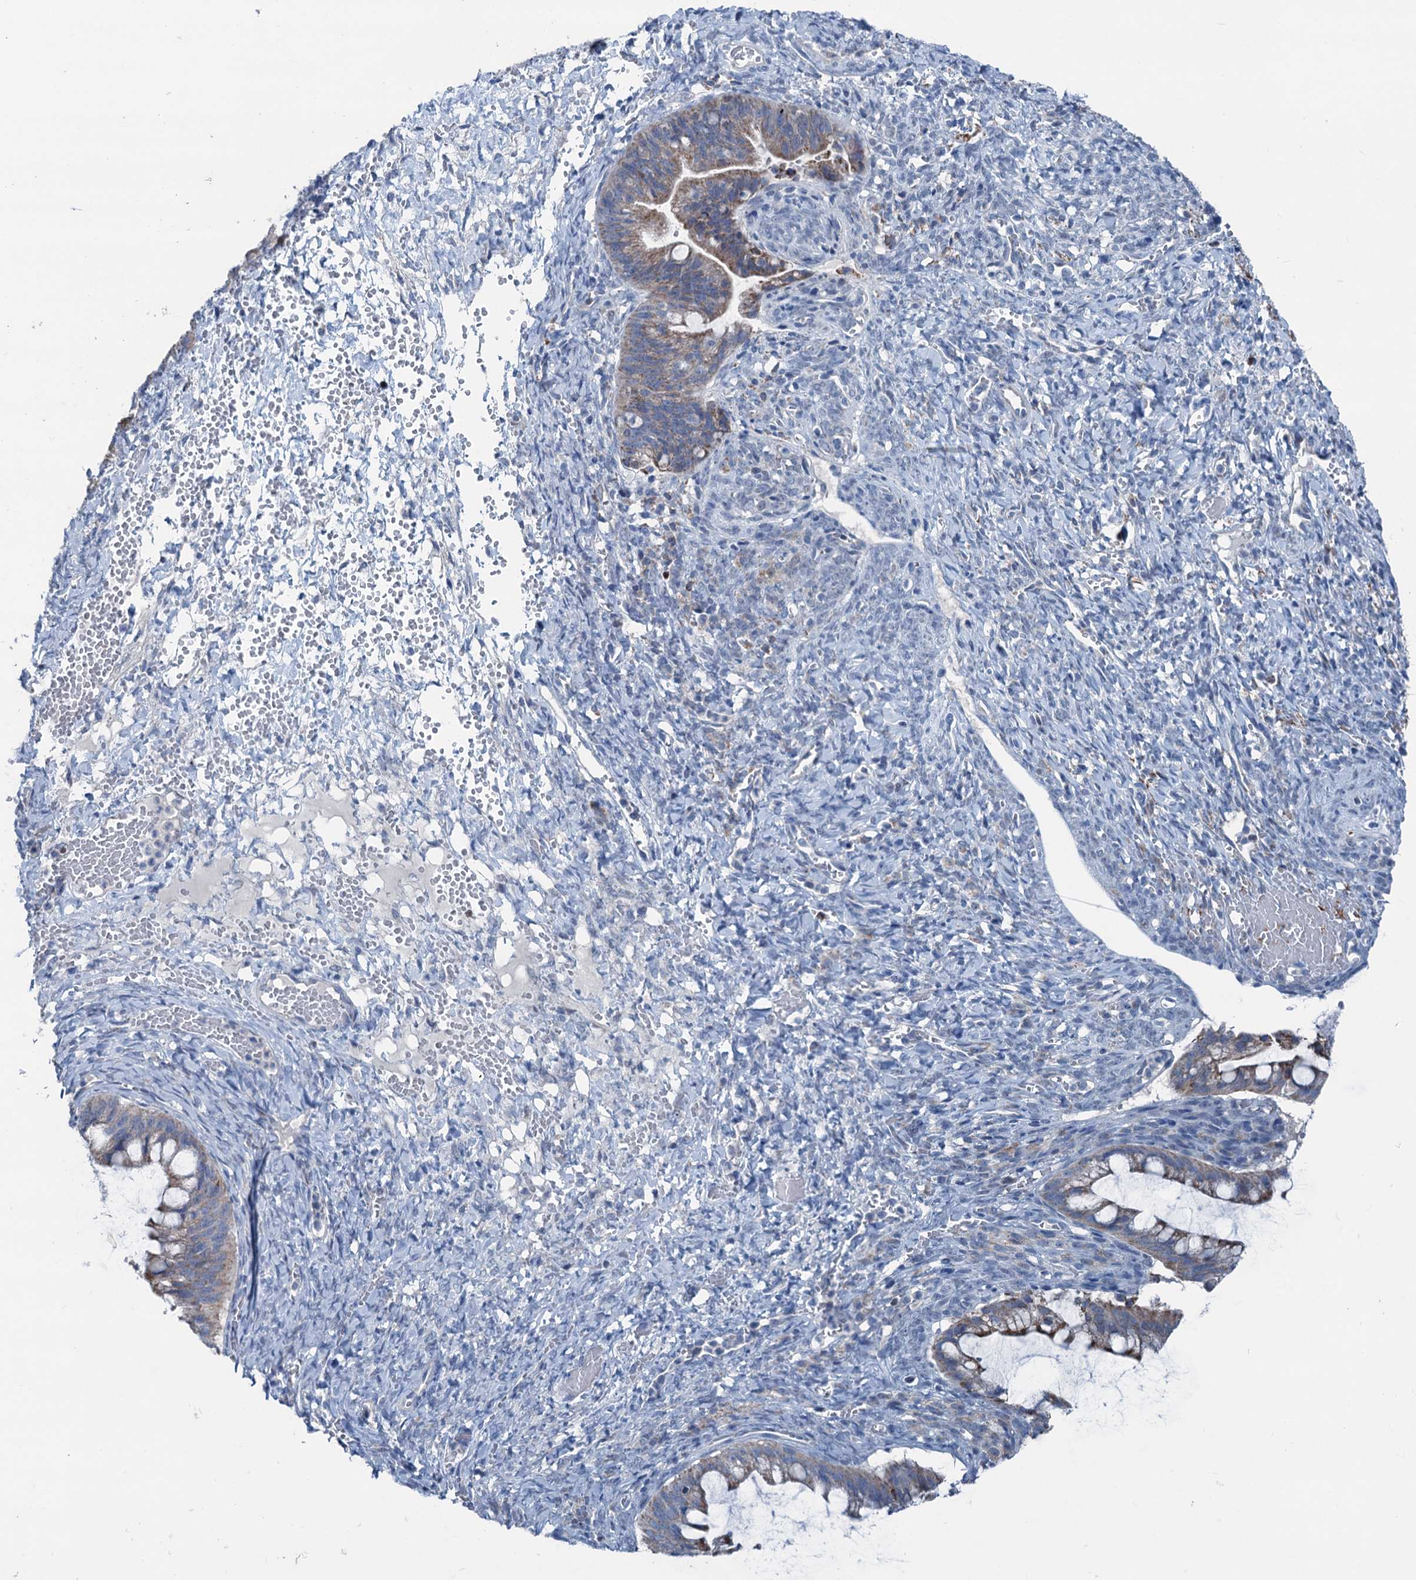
{"staining": {"intensity": "moderate", "quantity": "25%-75%", "location": "cytoplasmic/membranous"}, "tissue": "ovarian cancer", "cell_type": "Tumor cells", "image_type": "cancer", "snomed": [{"axis": "morphology", "description": "Cystadenocarcinoma, mucinous, NOS"}, {"axis": "topography", "description": "Ovary"}], "caption": "Immunohistochemical staining of ovarian cancer (mucinous cystadenocarcinoma) demonstrates moderate cytoplasmic/membranous protein staining in about 25%-75% of tumor cells.", "gene": "ELP4", "patient": {"sex": "female", "age": 73}}